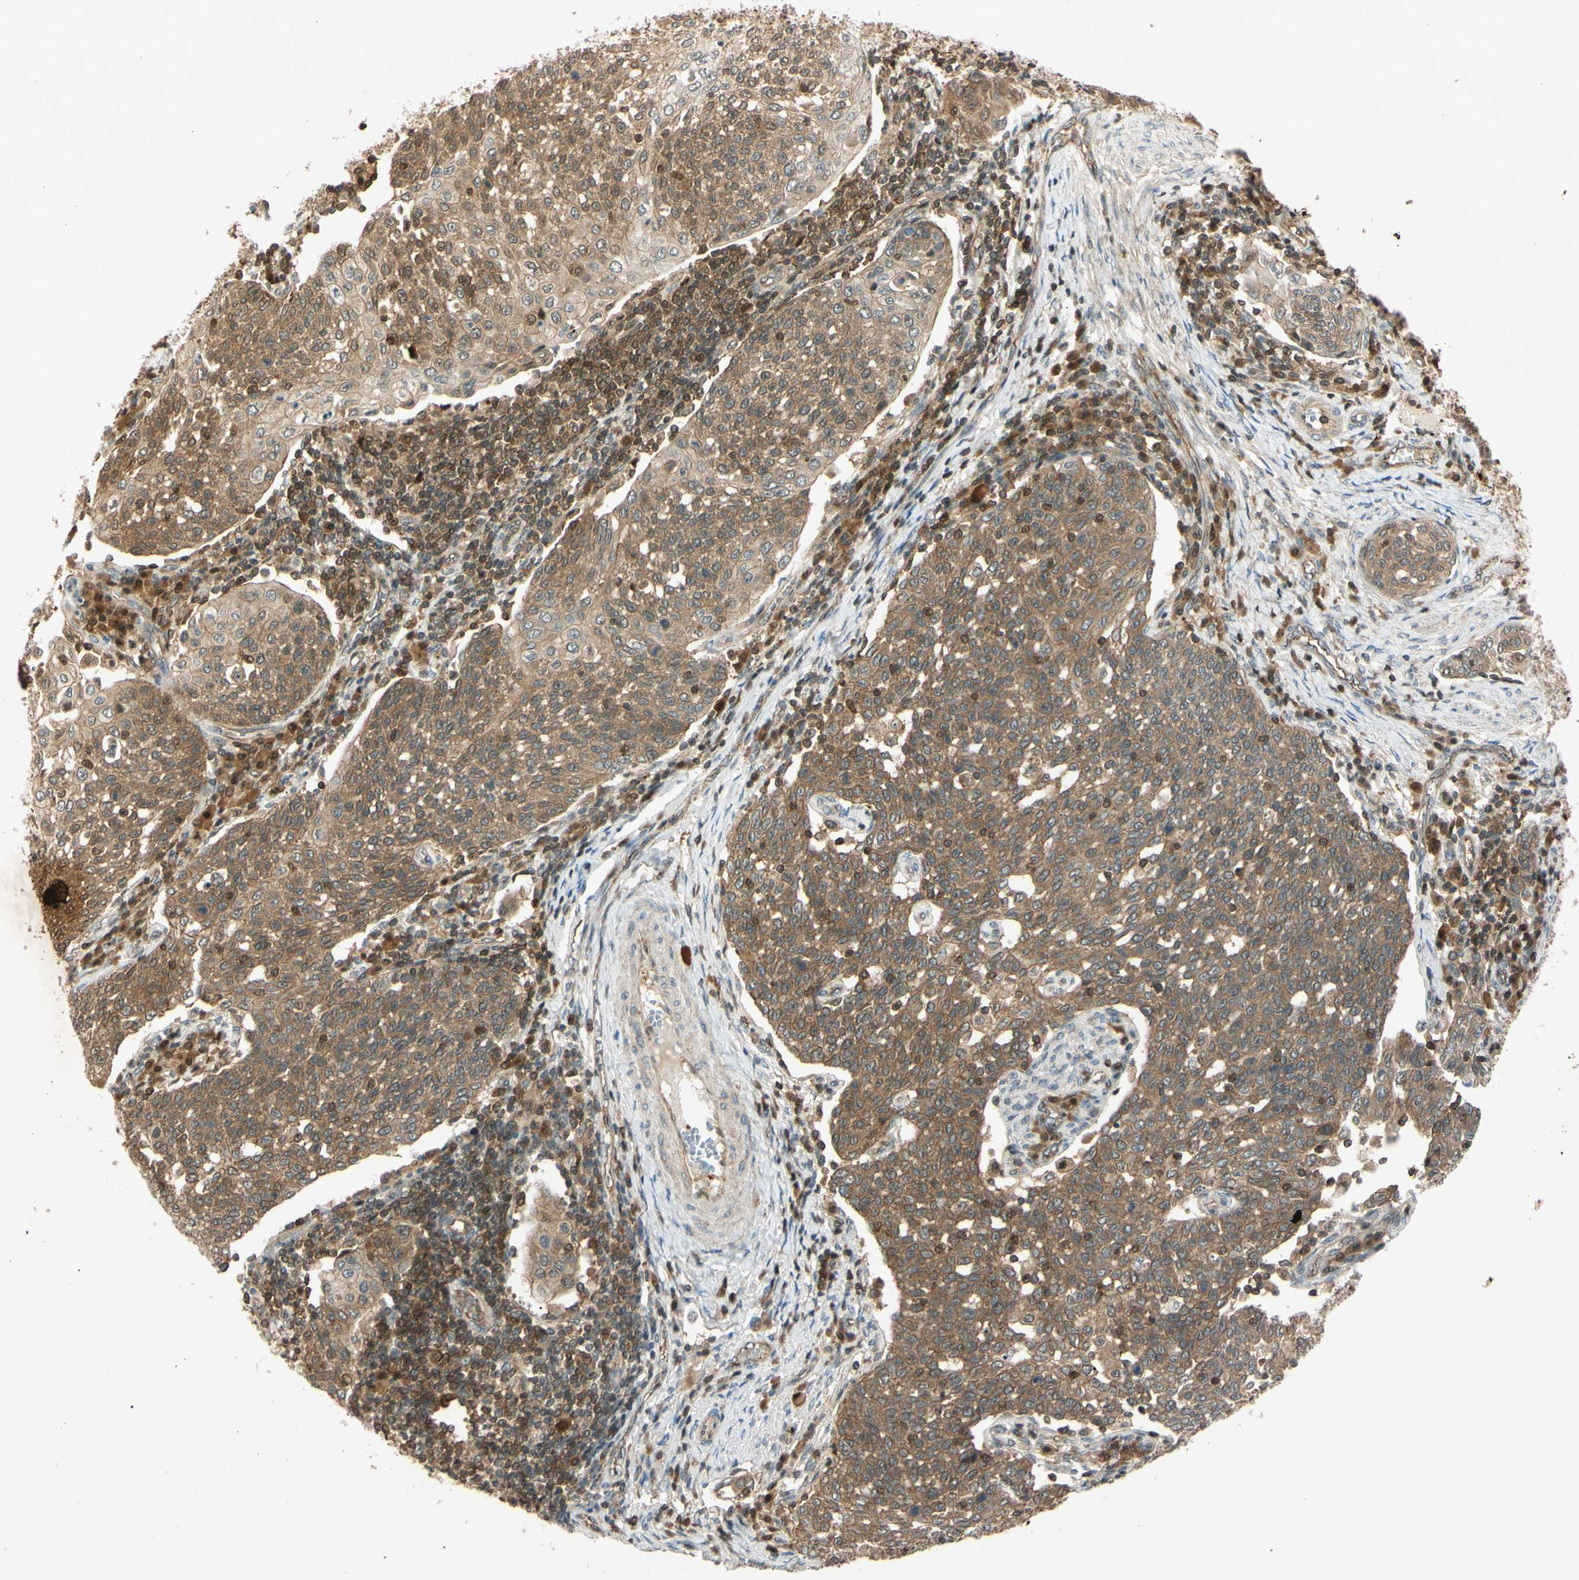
{"staining": {"intensity": "moderate", "quantity": ">75%", "location": "cytoplasmic/membranous"}, "tissue": "cervical cancer", "cell_type": "Tumor cells", "image_type": "cancer", "snomed": [{"axis": "morphology", "description": "Squamous cell carcinoma, NOS"}, {"axis": "topography", "description": "Cervix"}], "caption": "Cervical cancer (squamous cell carcinoma) stained for a protein displays moderate cytoplasmic/membranous positivity in tumor cells.", "gene": "EPHA8", "patient": {"sex": "female", "age": 34}}